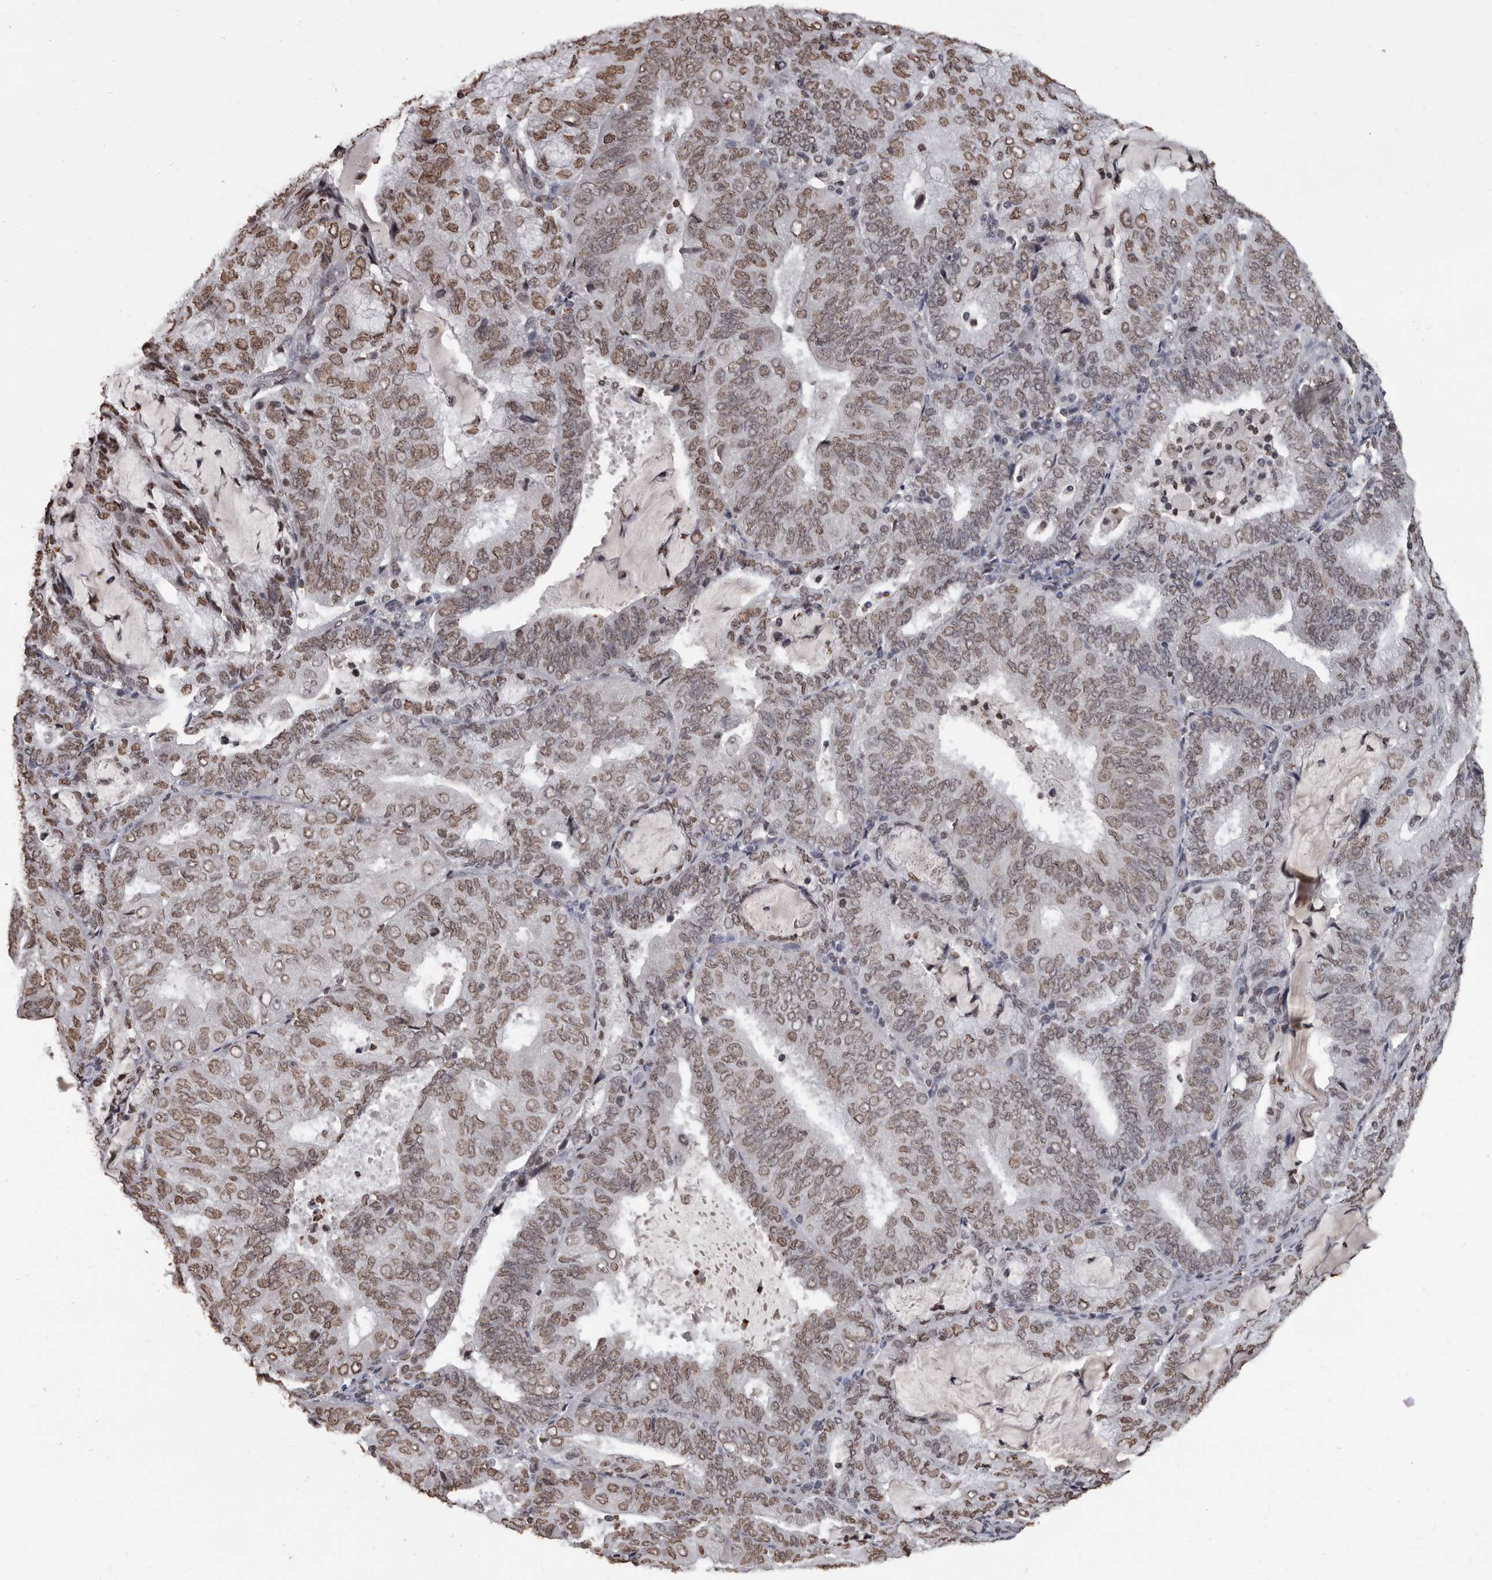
{"staining": {"intensity": "moderate", "quantity": ">75%", "location": "nuclear"}, "tissue": "endometrial cancer", "cell_type": "Tumor cells", "image_type": "cancer", "snomed": [{"axis": "morphology", "description": "Adenocarcinoma, NOS"}, {"axis": "topography", "description": "Endometrium"}], "caption": "Immunohistochemical staining of human endometrial cancer exhibits moderate nuclear protein positivity in about >75% of tumor cells.", "gene": "AHR", "patient": {"sex": "female", "age": 81}}